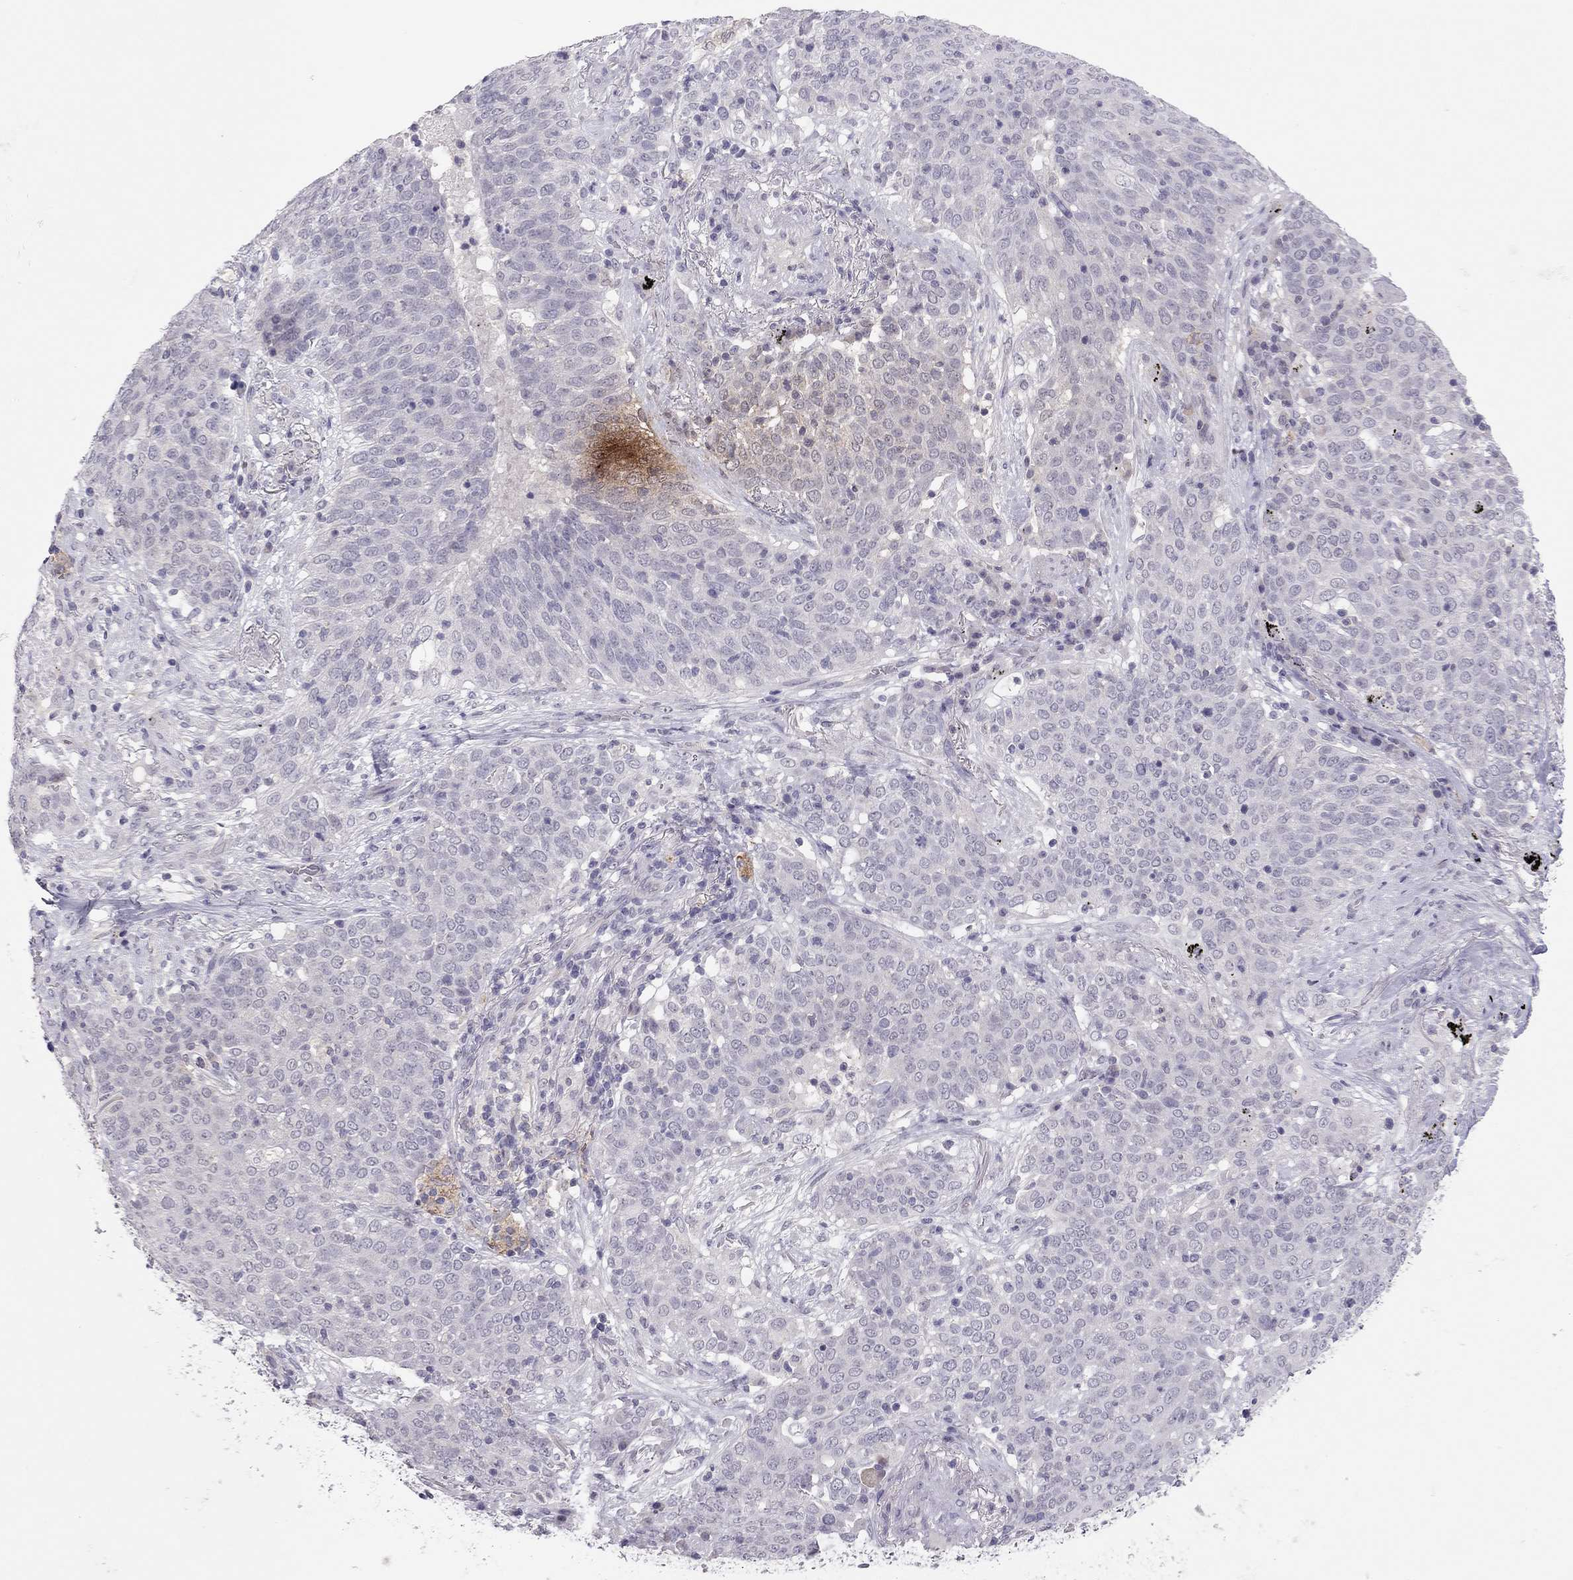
{"staining": {"intensity": "negative", "quantity": "none", "location": "none"}, "tissue": "lung cancer", "cell_type": "Tumor cells", "image_type": "cancer", "snomed": [{"axis": "morphology", "description": "Squamous cell carcinoma, NOS"}, {"axis": "topography", "description": "Lung"}], "caption": "The photomicrograph displays no significant positivity in tumor cells of squamous cell carcinoma (lung).", "gene": "ADORA2A", "patient": {"sex": "male", "age": 82}}